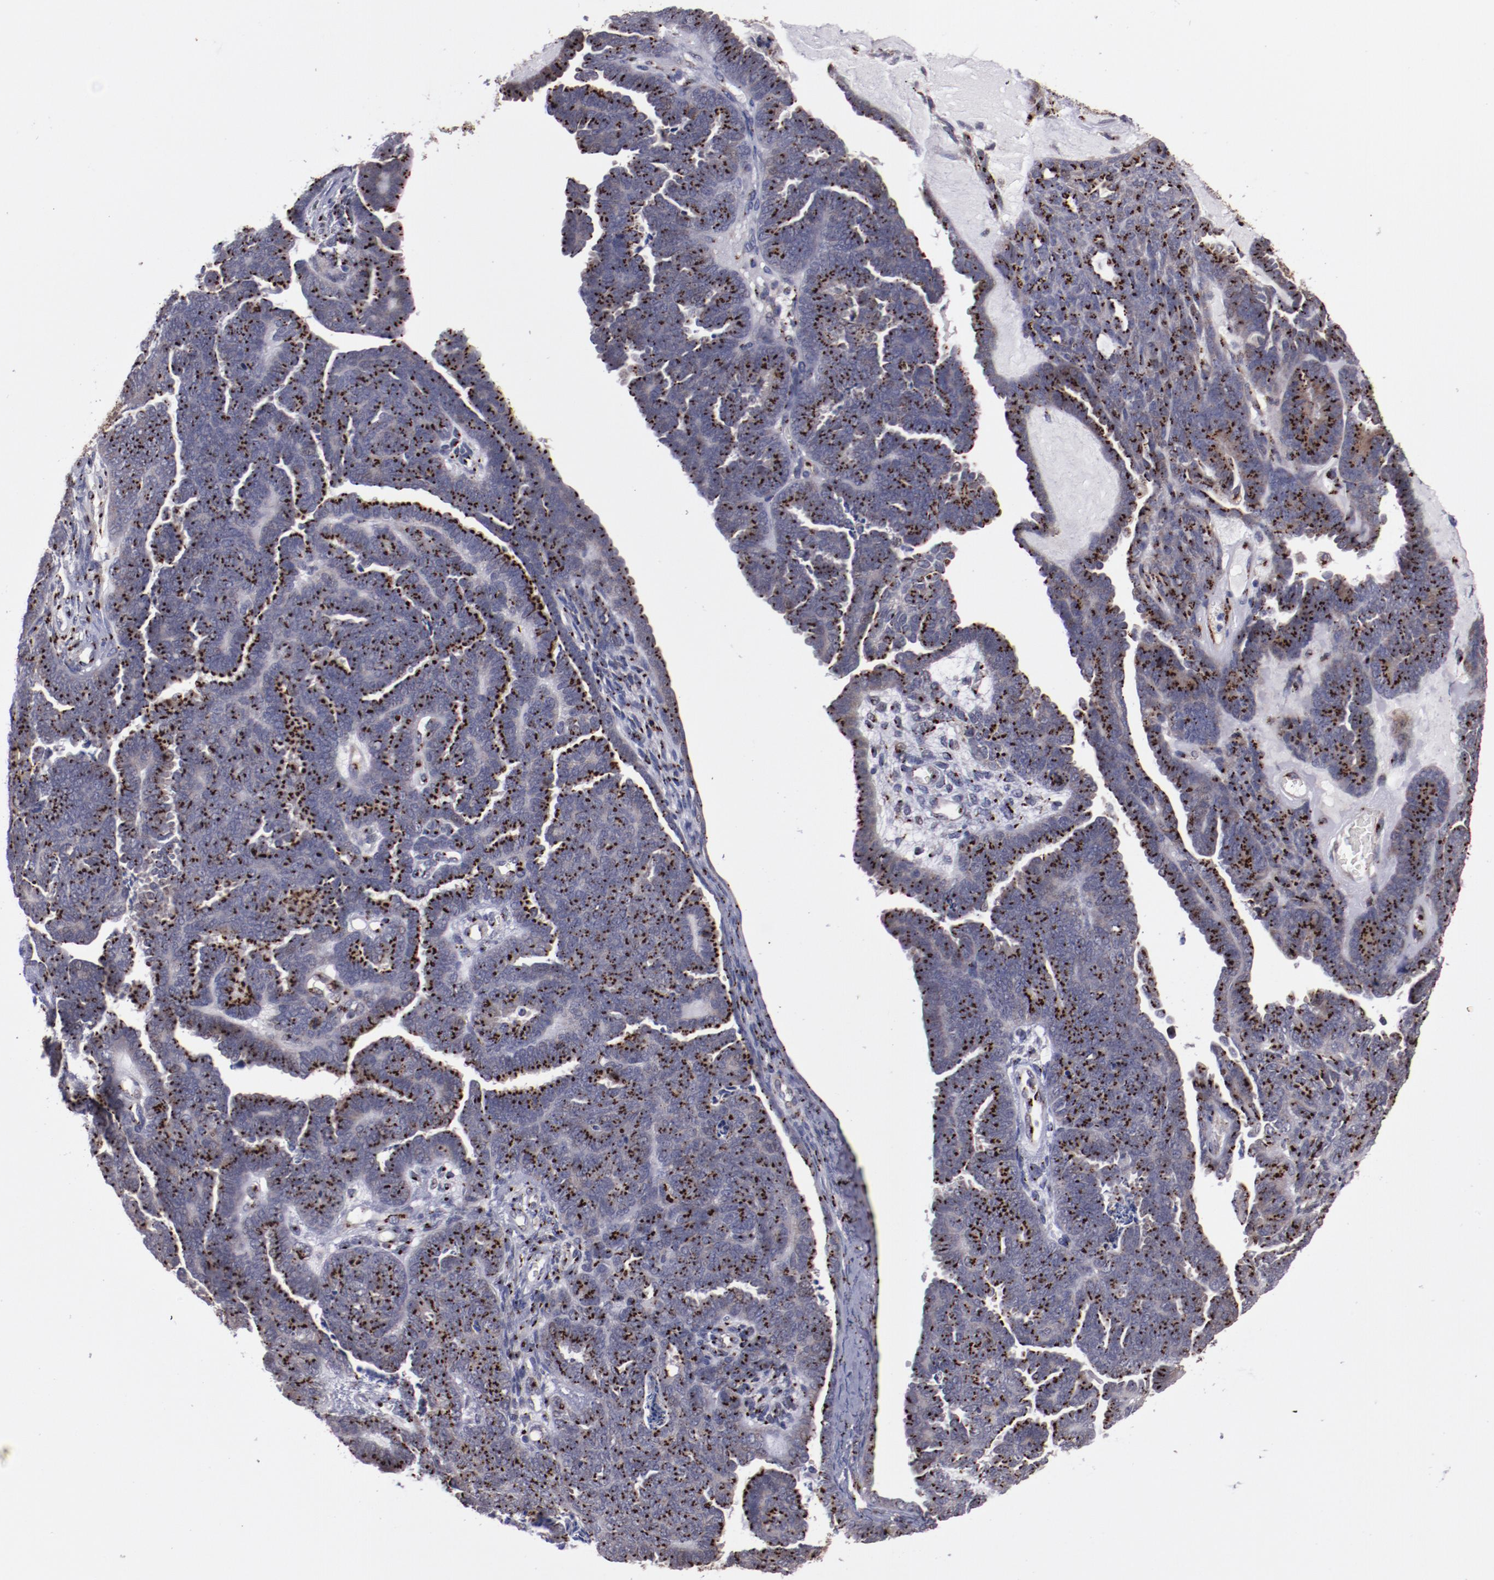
{"staining": {"intensity": "strong", "quantity": ">75%", "location": "nuclear"}, "tissue": "endometrial cancer", "cell_type": "Tumor cells", "image_type": "cancer", "snomed": [{"axis": "morphology", "description": "Neoplasm, malignant, NOS"}, {"axis": "topography", "description": "Endometrium"}], "caption": "This photomicrograph demonstrates immunohistochemistry staining of human neoplasm (malignant) (endometrial), with high strong nuclear expression in approximately >75% of tumor cells.", "gene": "GOLIM4", "patient": {"sex": "female", "age": 74}}